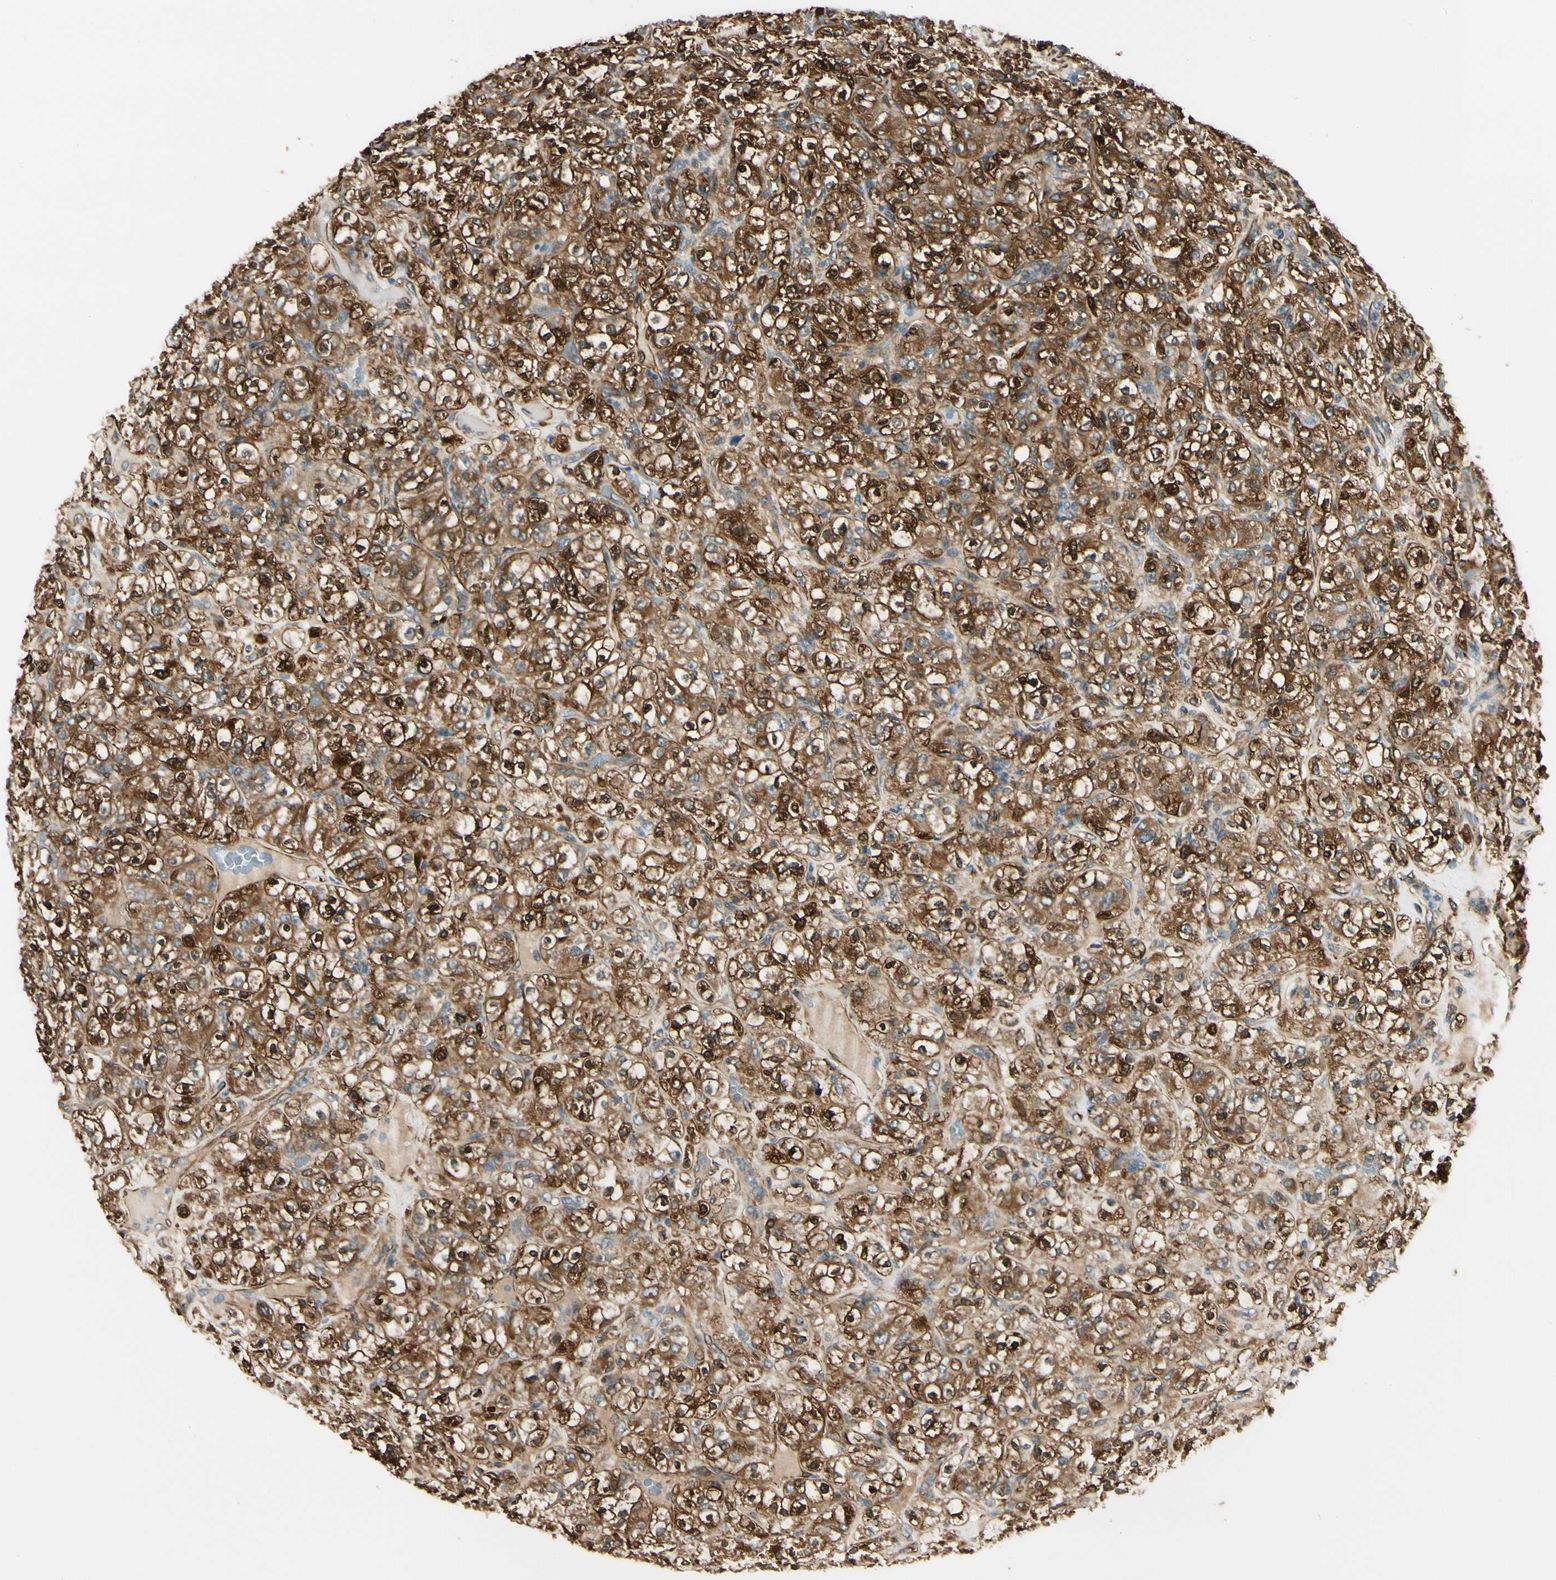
{"staining": {"intensity": "strong", "quantity": ">75%", "location": "cytoplasmic/membranous,nuclear"}, "tissue": "renal cancer", "cell_type": "Tumor cells", "image_type": "cancer", "snomed": [{"axis": "morphology", "description": "Normal tissue, NOS"}, {"axis": "morphology", "description": "Adenocarcinoma, NOS"}, {"axis": "topography", "description": "Kidney"}], "caption": "An image of renal cancer stained for a protein shows strong cytoplasmic/membranous and nuclear brown staining in tumor cells.", "gene": "FTH1", "patient": {"sex": "female", "age": 72}}